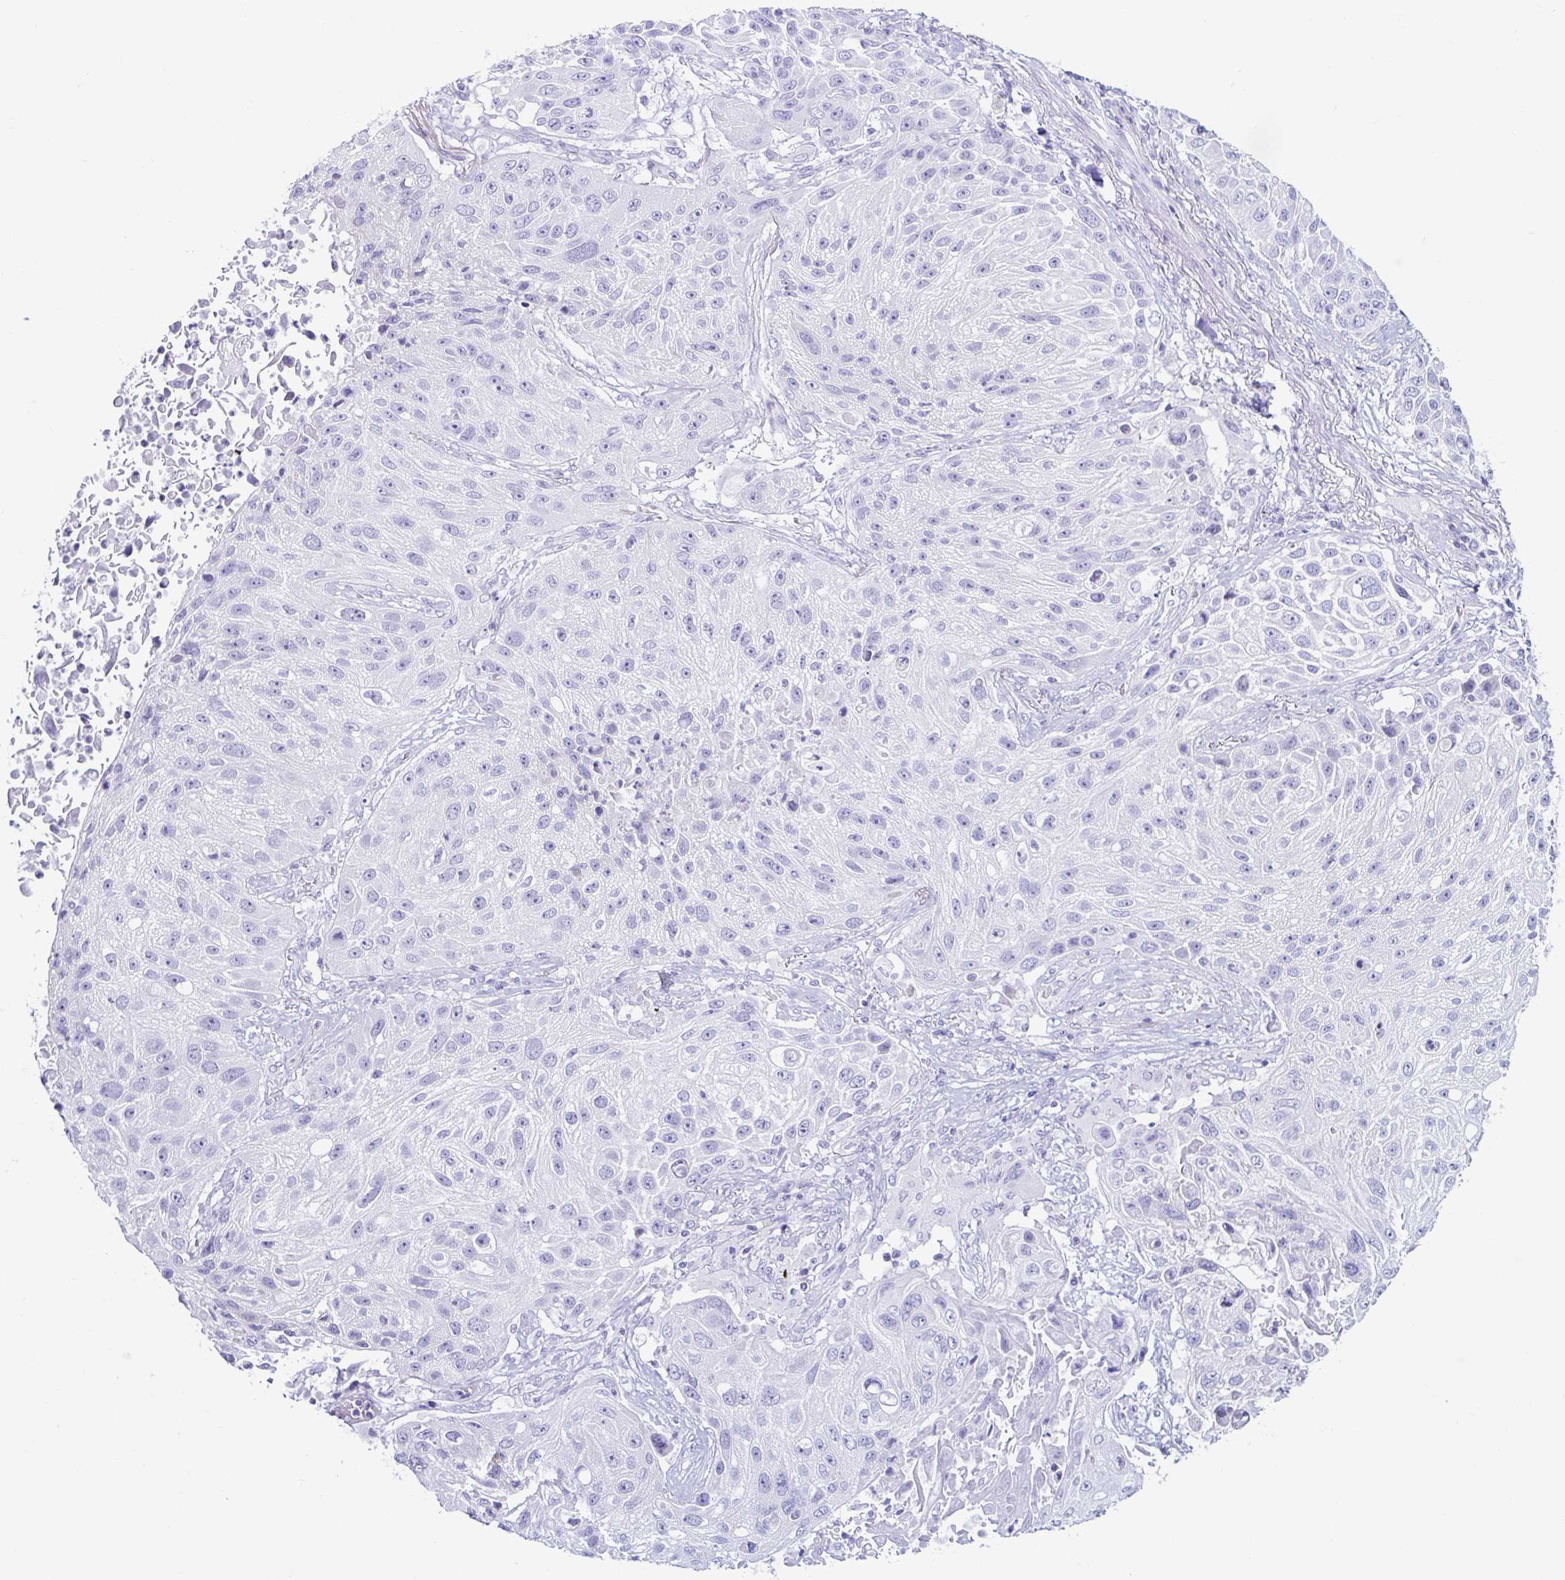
{"staining": {"intensity": "negative", "quantity": "none", "location": "none"}, "tissue": "lung cancer", "cell_type": "Tumor cells", "image_type": "cancer", "snomed": [{"axis": "morphology", "description": "Normal morphology"}, {"axis": "morphology", "description": "Squamous cell carcinoma, NOS"}, {"axis": "topography", "description": "Lymph node"}, {"axis": "topography", "description": "Lung"}], "caption": "Immunohistochemical staining of lung cancer reveals no significant positivity in tumor cells.", "gene": "BEST1", "patient": {"sex": "male", "age": 67}}